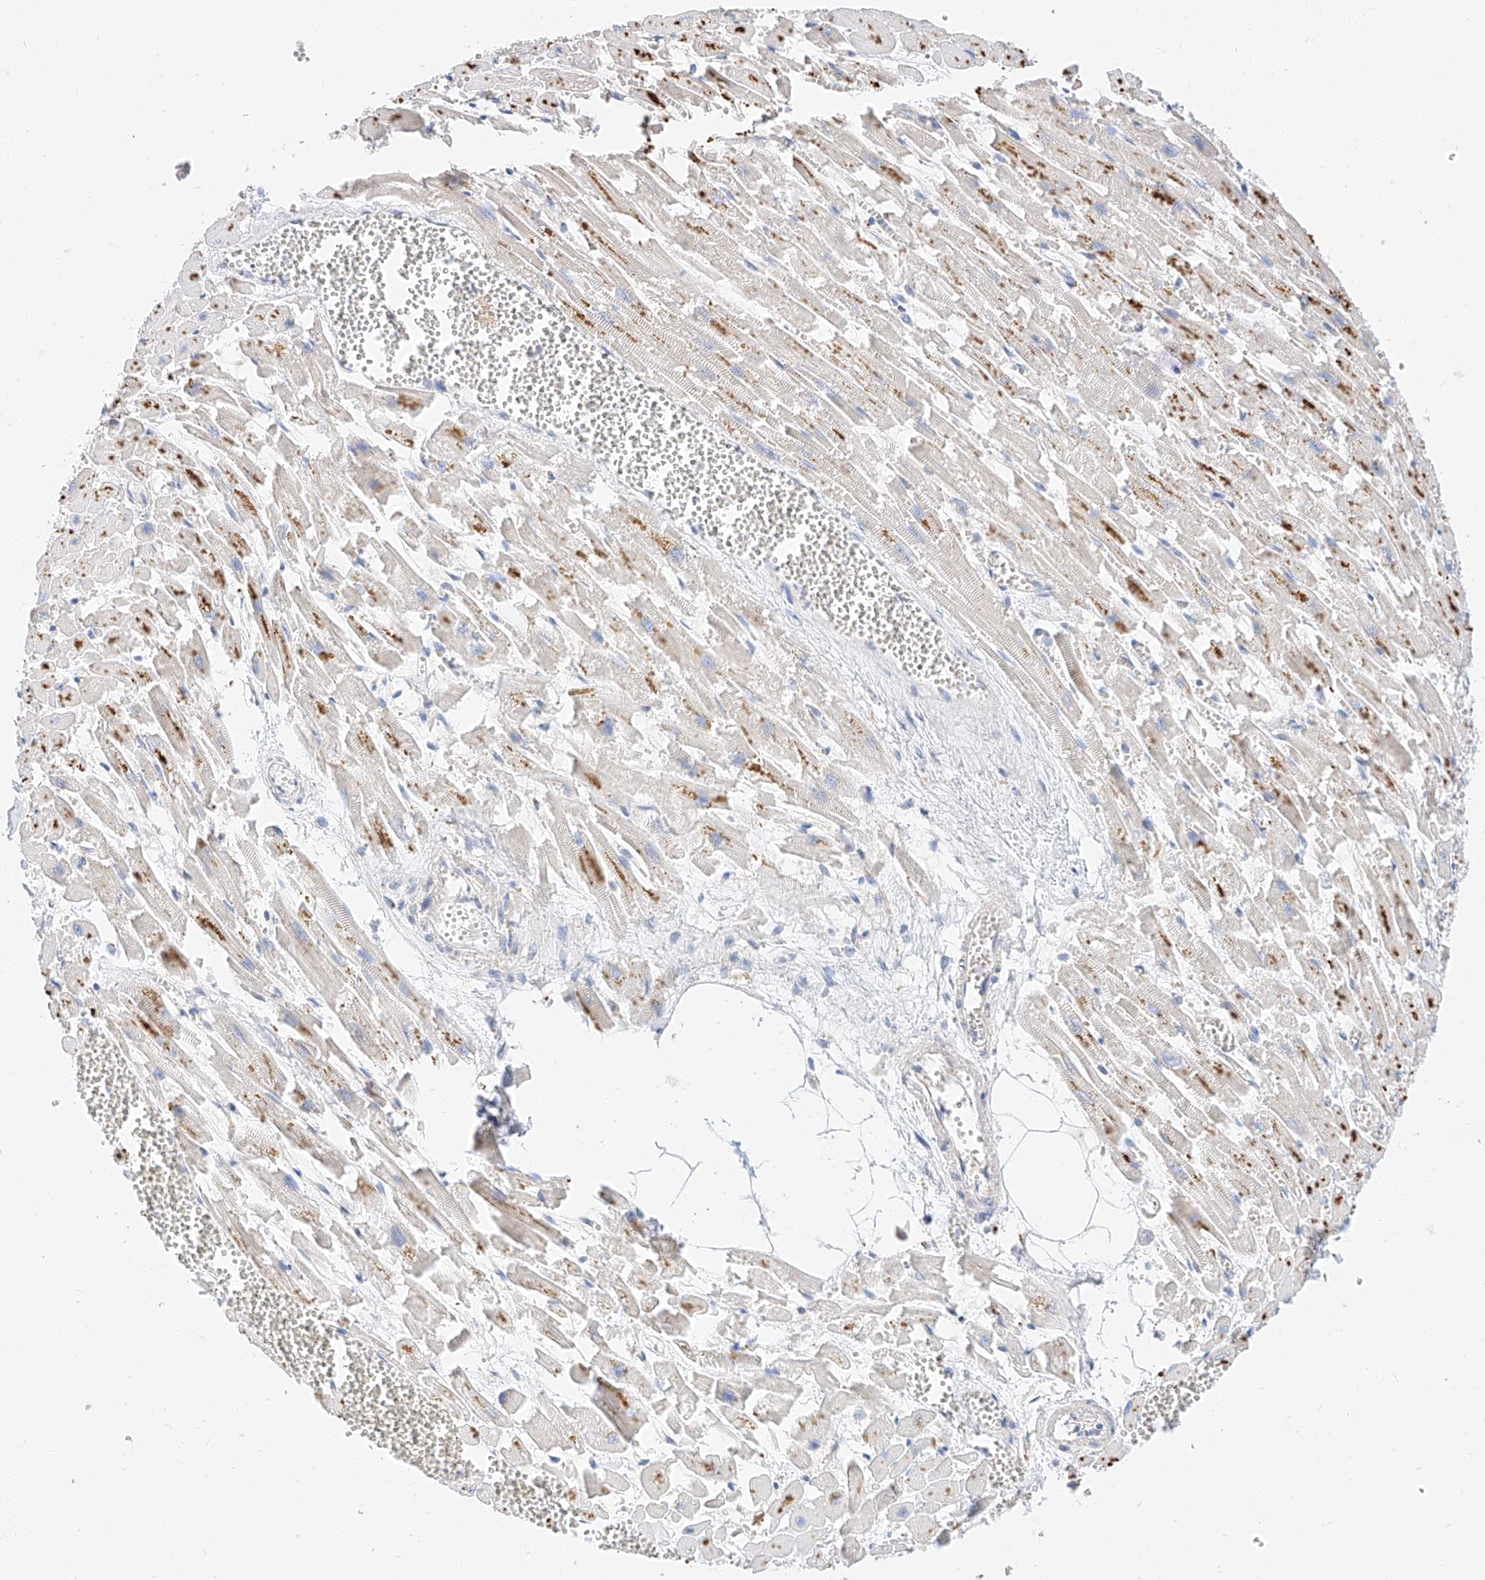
{"staining": {"intensity": "moderate", "quantity": "25%-75%", "location": "cytoplasmic/membranous"}, "tissue": "heart muscle", "cell_type": "Cardiomyocytes", "image_type": "normal", "snomed": [{"axis": "morphology", "description": "Normal tissue, NOS"}, {"axis": "topography", "description": "Heart"}], "caption": "Benign heart muscle was stained to show a protein in brown. There is medium levels of moderate cytoplasmic/membranous staining in about 25%-75% of cardiomyocytes. The staining was performed using DAB (3,3'-diaminobenzidine), with brown indicating positive protein expression. Nuclei are stained blue with hematoxylin.", "gene": "GLMN", "patient": {"sex": "female", "age": 64}}